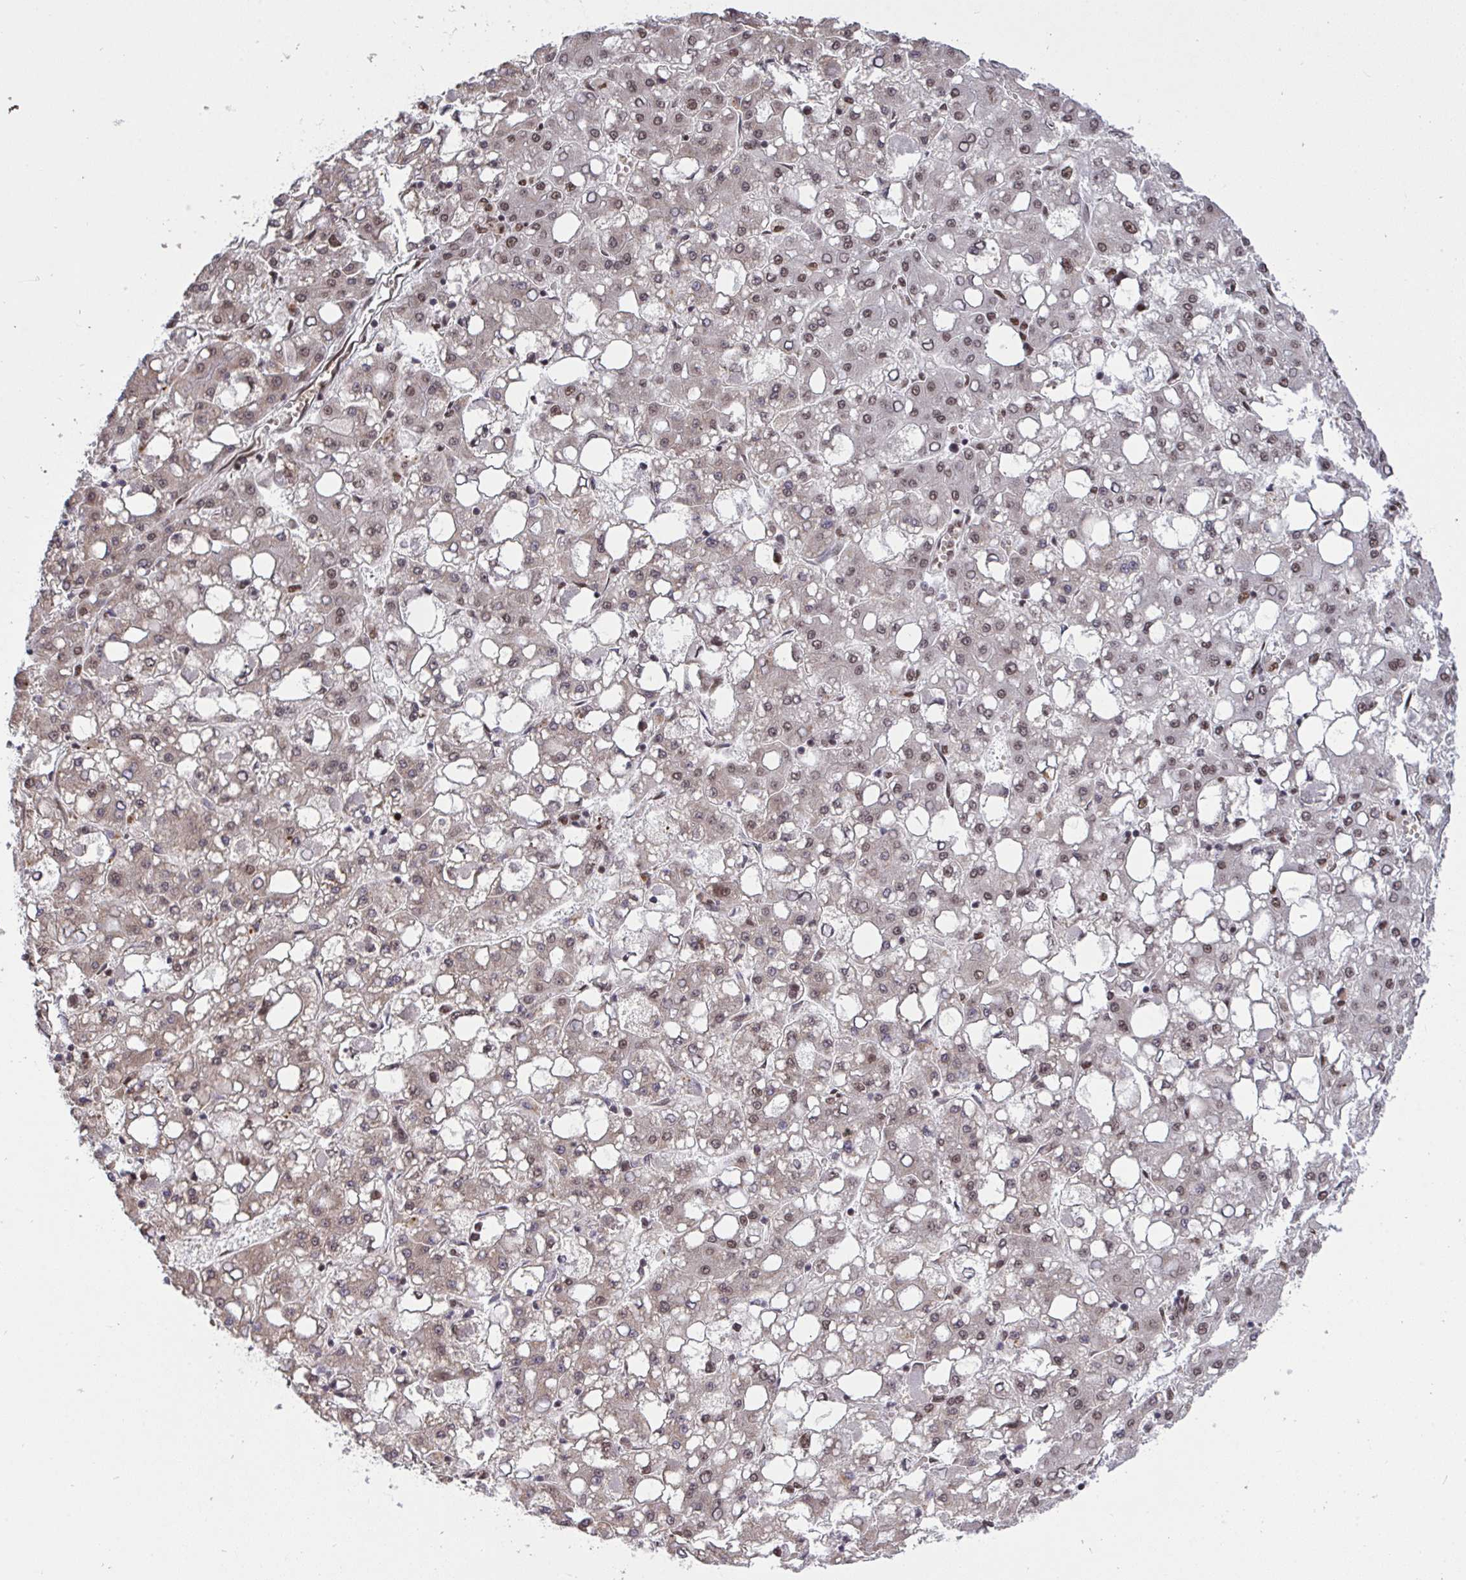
{"staining": {"intensity": "moderate", "quantity": ">75%", "location": "nuclear"}, "tissue": "liver cancer", "cell_type": "Tumor cells", "image_type": "cancer", "snomed": [{"axis": "morphology", "description": "Carcinoma, Hepatocellular, NOS"}, {"axis": "topography", "description": "Liver"}], "caption": "Protein expression analysis of human liver cancer reveals moderate nuclear positivity in approximately >75% of tumor cells. (brown staining indicates protein expression, while blue staining denotes nuclei).", "gene": "HNRNPL", "patient": {"sex": "male", "age": 65}}